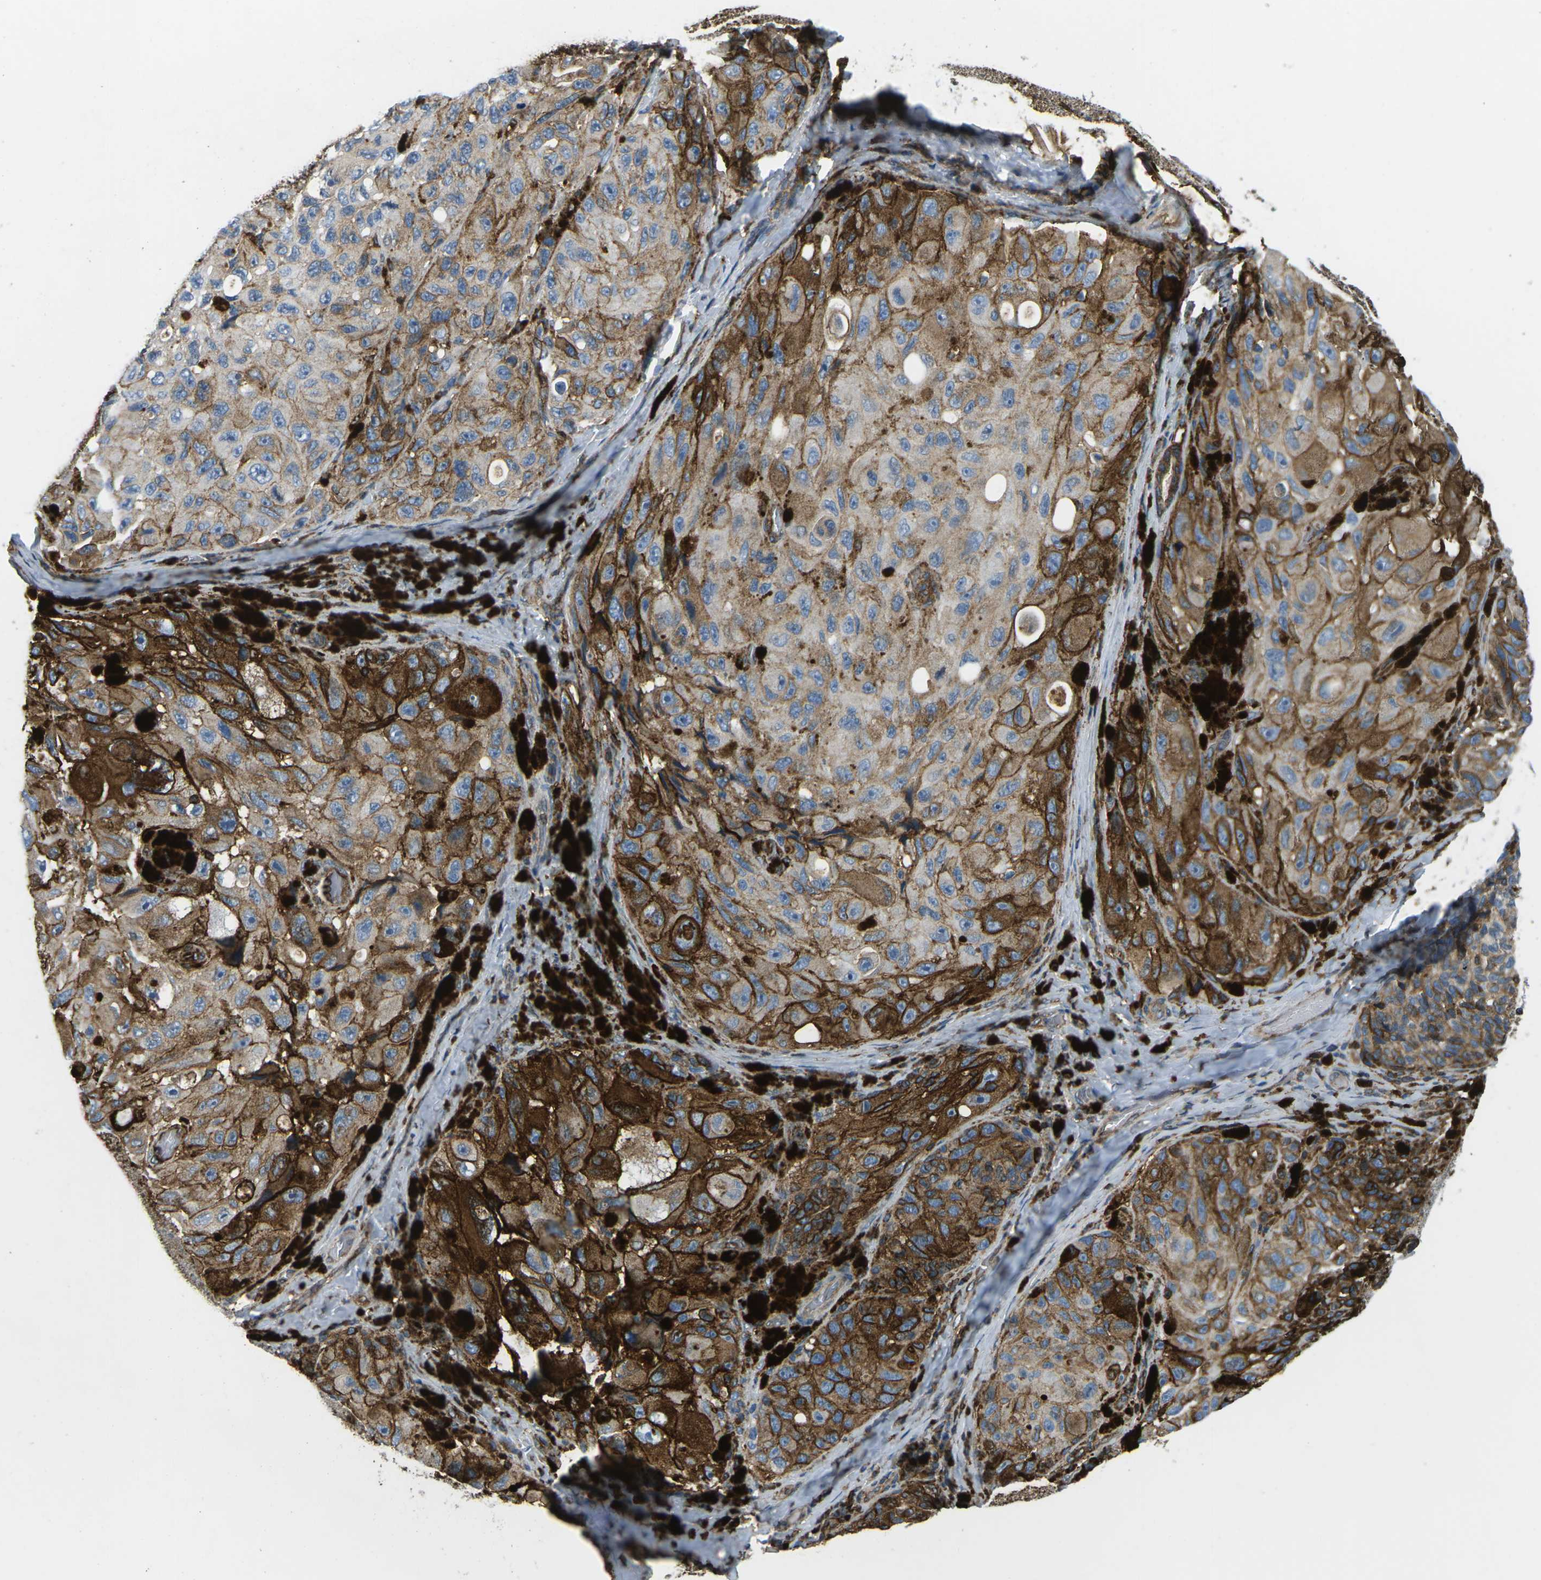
{"staining": {"intensity": "strong", "quantity": "25%-75%", "location": "cytoplasmic/membranous"}, "tissue": "melanoma", "cell_type": "Tumor cells", "image_type": "cancer", "snomed": [{"axis": "morphology", "description": "Malignant melanoma, NOS"}, {"axis": "topography", "description": "Skin"}], "caption": "A high amount of strong cytoplasmic/membranous staining is identified in about 25%-75% of tumor cells in malignant melanoma tissue.", "gene": "HLA-B", "patient": {"sex": "female", "age": 73}}